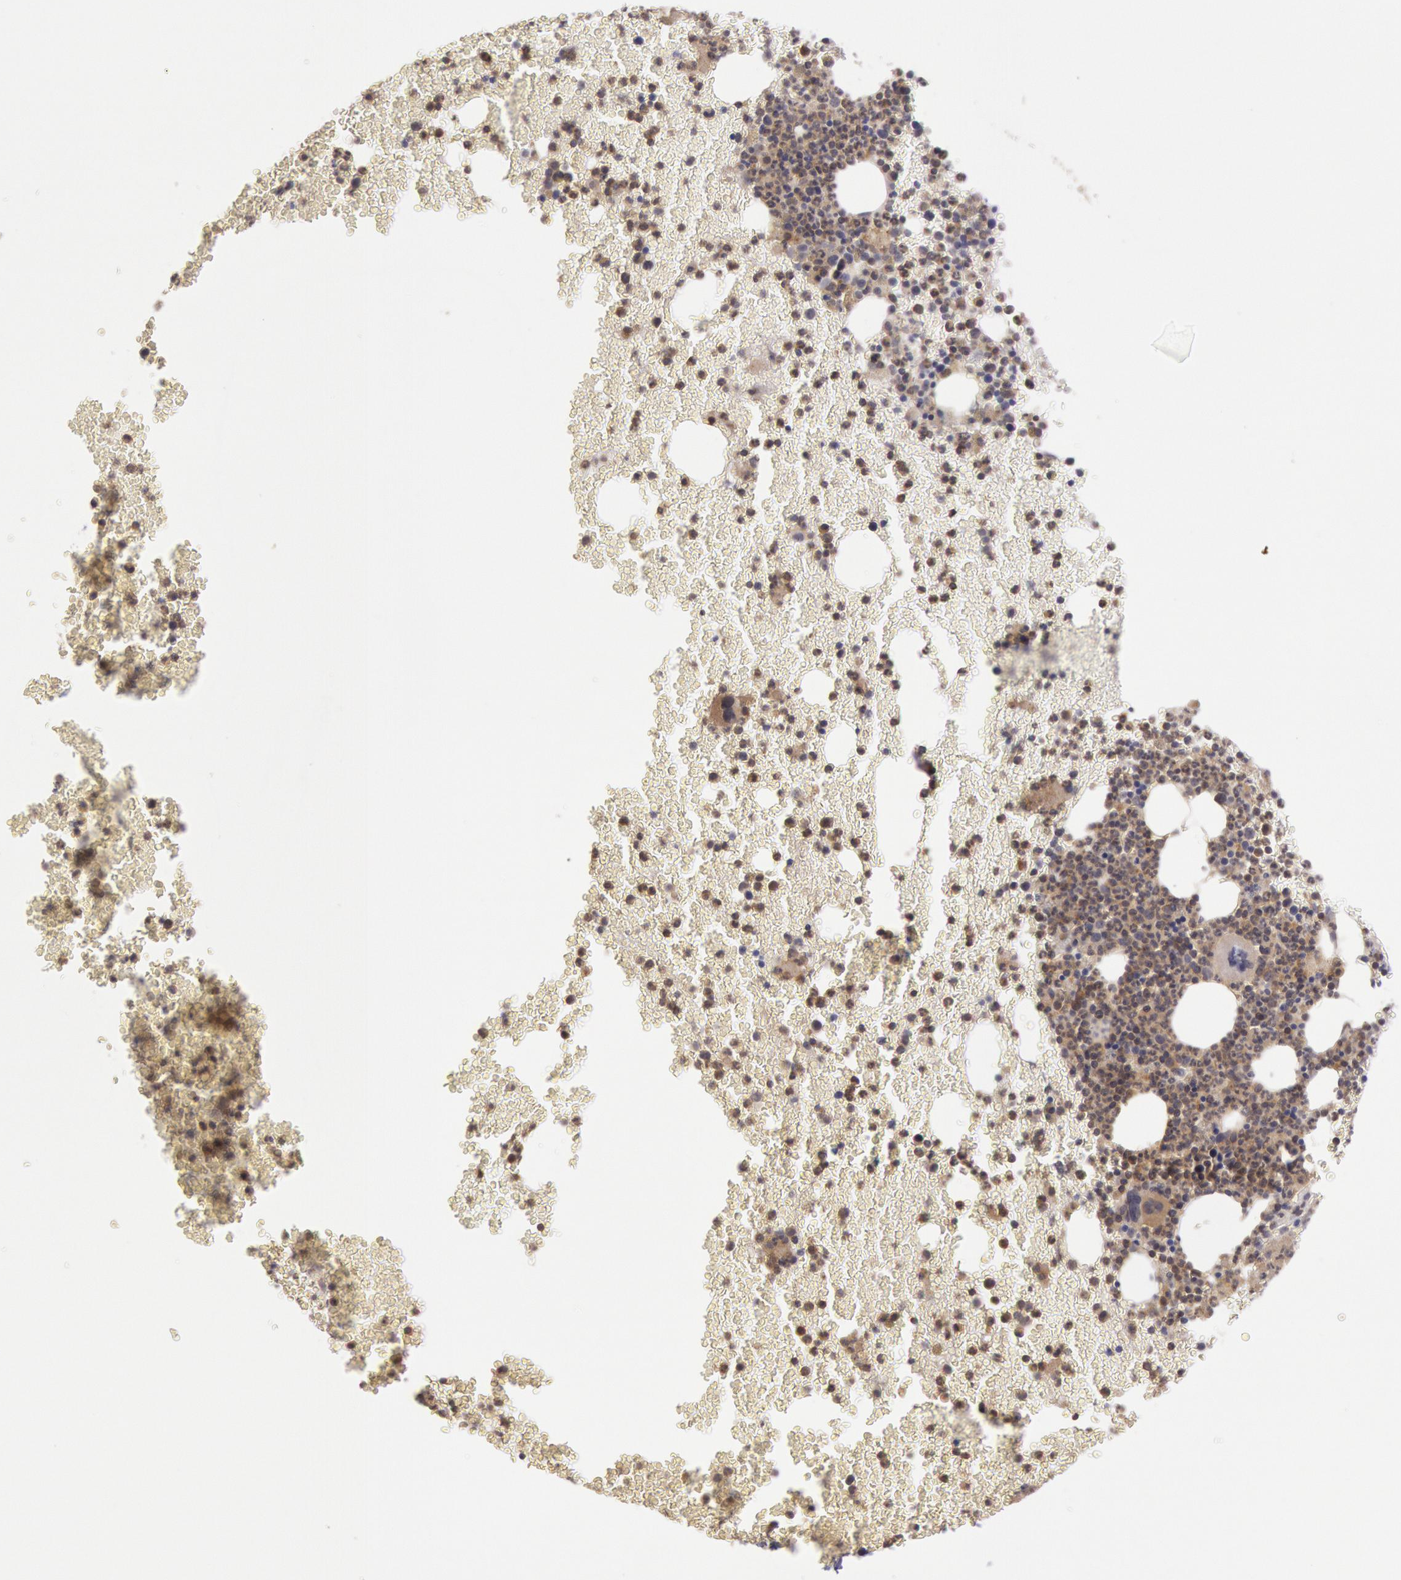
{"staining": {"intensity": "moderate", "quantity": "25%-75%", "location": "cytoplasmic/membranous"}, "tissue": "bone marrow", "cell_type": "Hematopoietic cells", "image_type": "normal", "snomed": [{"axis": "morphology", "description": "Normal tissue, NOS"}, {"axis": "topography", "description": "Bone marrow"}], "caption": "This photomicrograph exhibits immunohistochemistry (IHC) staining of unremarkable bone marrow, with medium moderate cytoplasmic/membranous expression in approximately 25%-75% of hematopoietic cells.", "gene": "BRAF", "patient": {"sex": "female", "age": 53}}